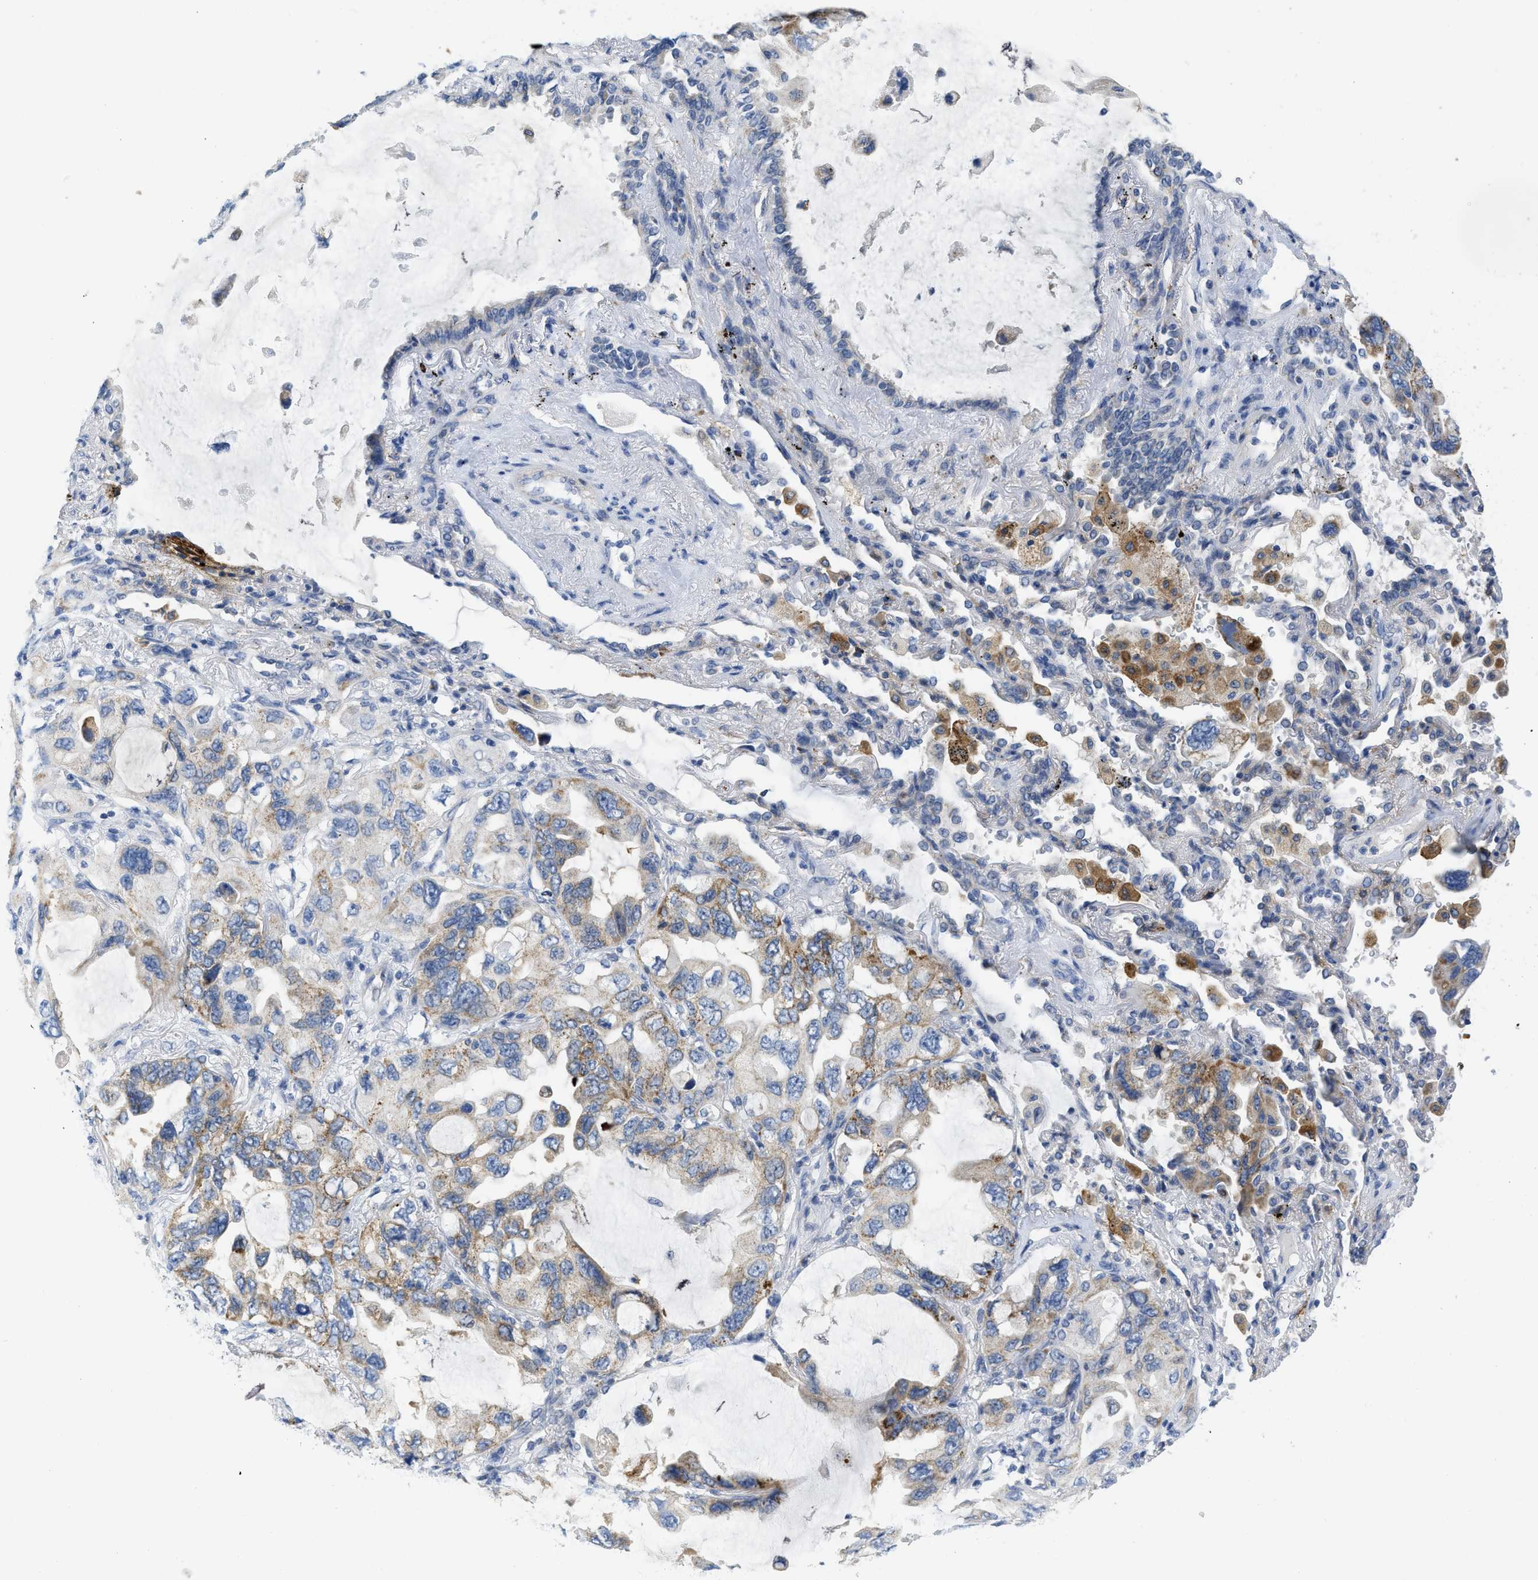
{"staining": {"intensity": "moderate", "quantity": "25%-75%", "location": "cytoplasmic/membranous"}, "tissue": "lung cancer", "cell_type": "Tumor cells", "image_type": "cancer", "snomed": [{"axis": "morphology", "description": "Squamous cell carcinoma, NOS"}, {"axis": "topography", "description": "Lung"}], "caption": "The photomicrograph displays a brown stain indicating the presence of a protein in the cytoplasmic/membranous of tumor cells in lung cancer.", "gene": "GATD3", "patient": {"sex": "female", "age": 73}}